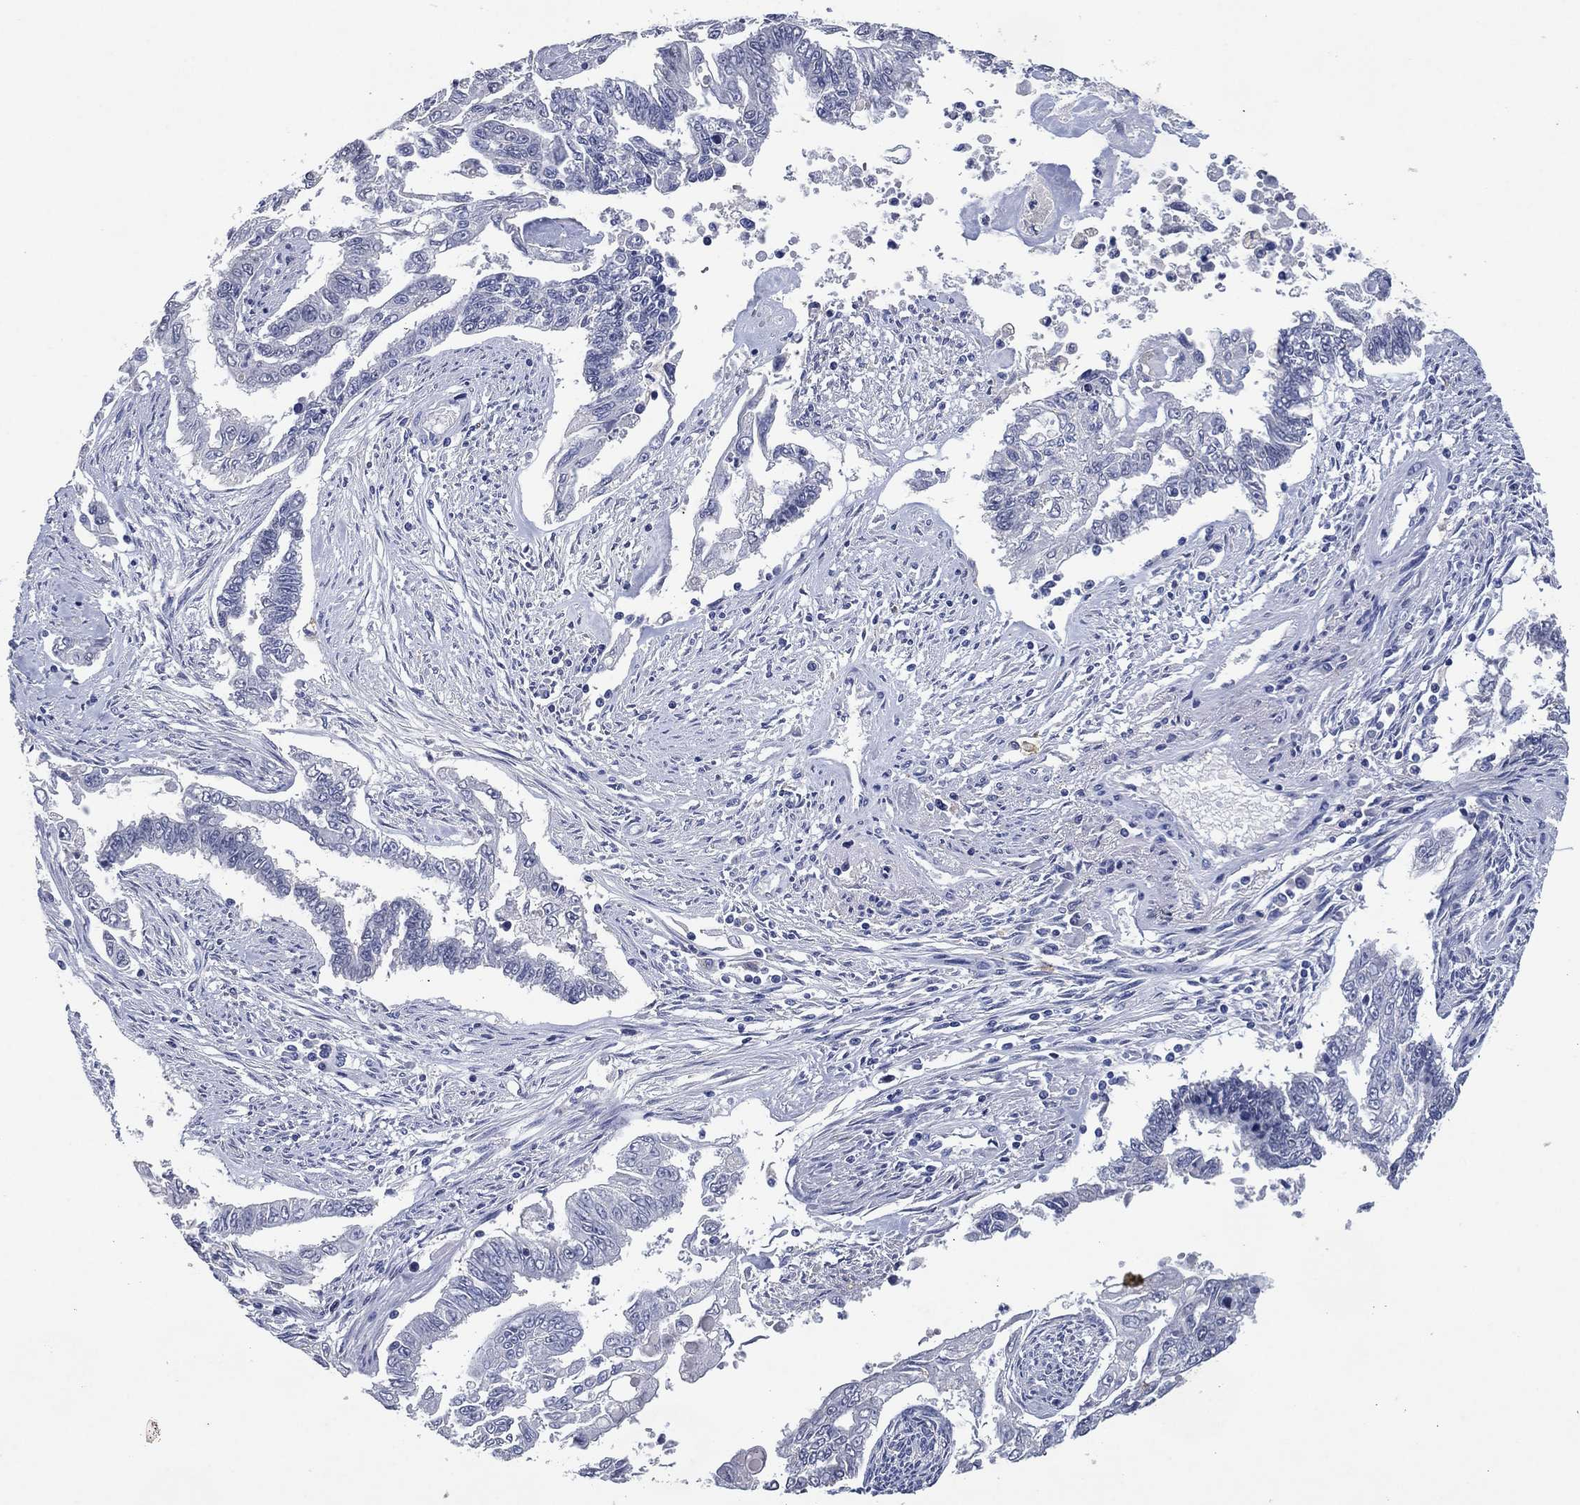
{"staining": {"intensity": "negative", "quantity": "none", "location": "none"}, "tissue": "endometrial cancer", "cell_type": "Tumor cells", "image_type": "cancer", "snomed": [{"axis": "morphology", "description": "Adenocarcinoma, NOS"}, {"axis": "topography", "description": "Uterus"}], "caption": "Protein analysis of endometrial cancer (adenocarcinoma) reveals no significant positivity in tumor cells. (DAB (3,3'-diaminobenzidine) immunohistochemistry (IHC) with hematoxylin counter stain).", "gene": "FSCN2", "patient": {"sex": "female", "age": 59}}